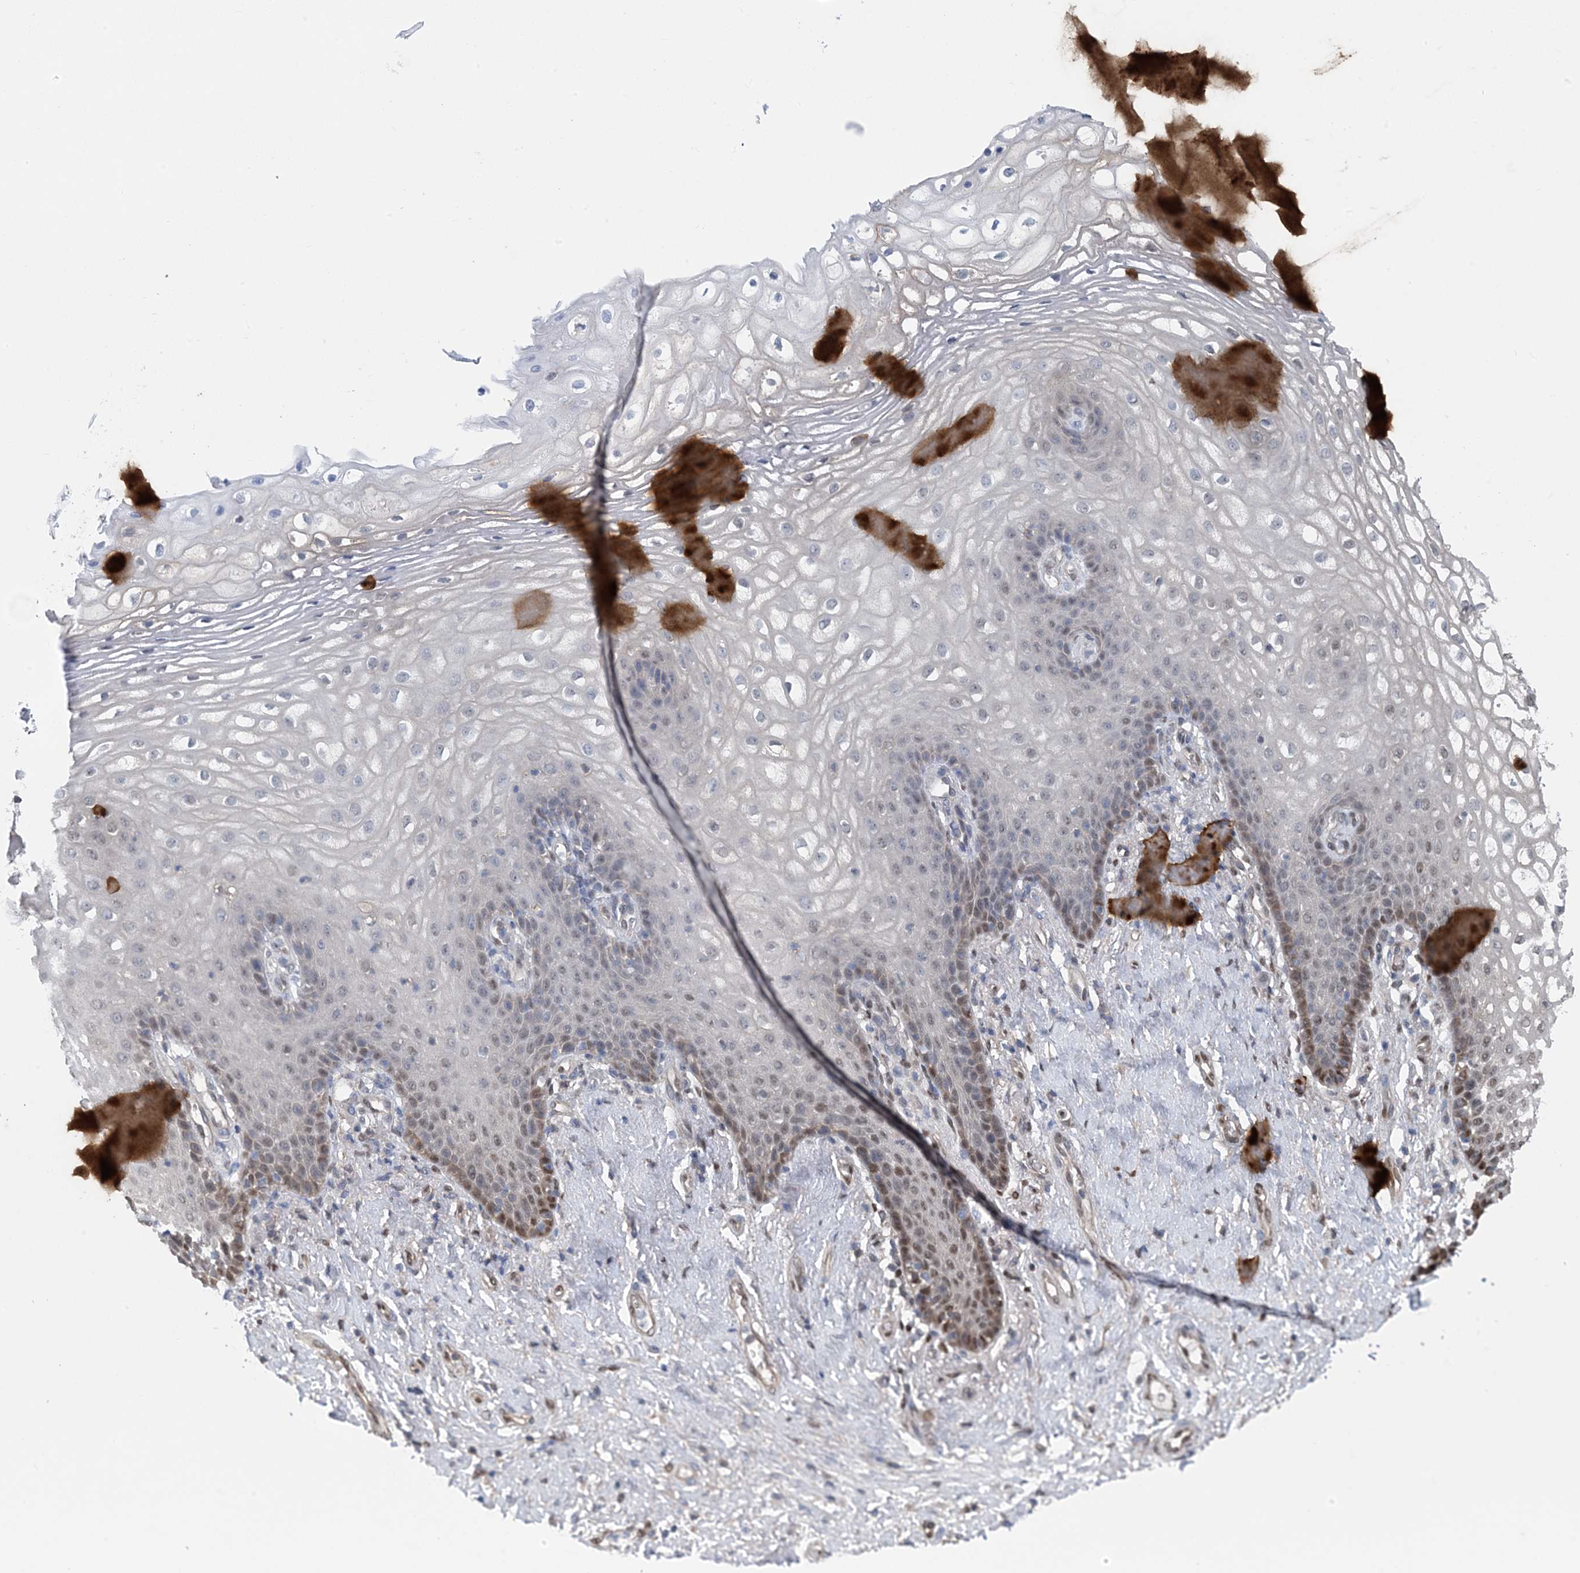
{"staining": {"intensity": "moderate", "quantity": "<25%", "location": "cytoplasmic/membranous,nuclear"}, "tissue": "vagina", "cell_type": "Squamous epithelial cells", "image_type": "normal", "snomed": [{"axis": "morphology", "description": "Normal tissue, NOS"}, {"axis": "topography", "description": "Vagina"}], "caption": "Unremarkable vagina shows moderate cytoplasmic/membranous,nuclear expression in approximately <25% of squamous epithelial cells.", "gene": "HIKESHI", "patient": {"sex": "female", "age": 60}}